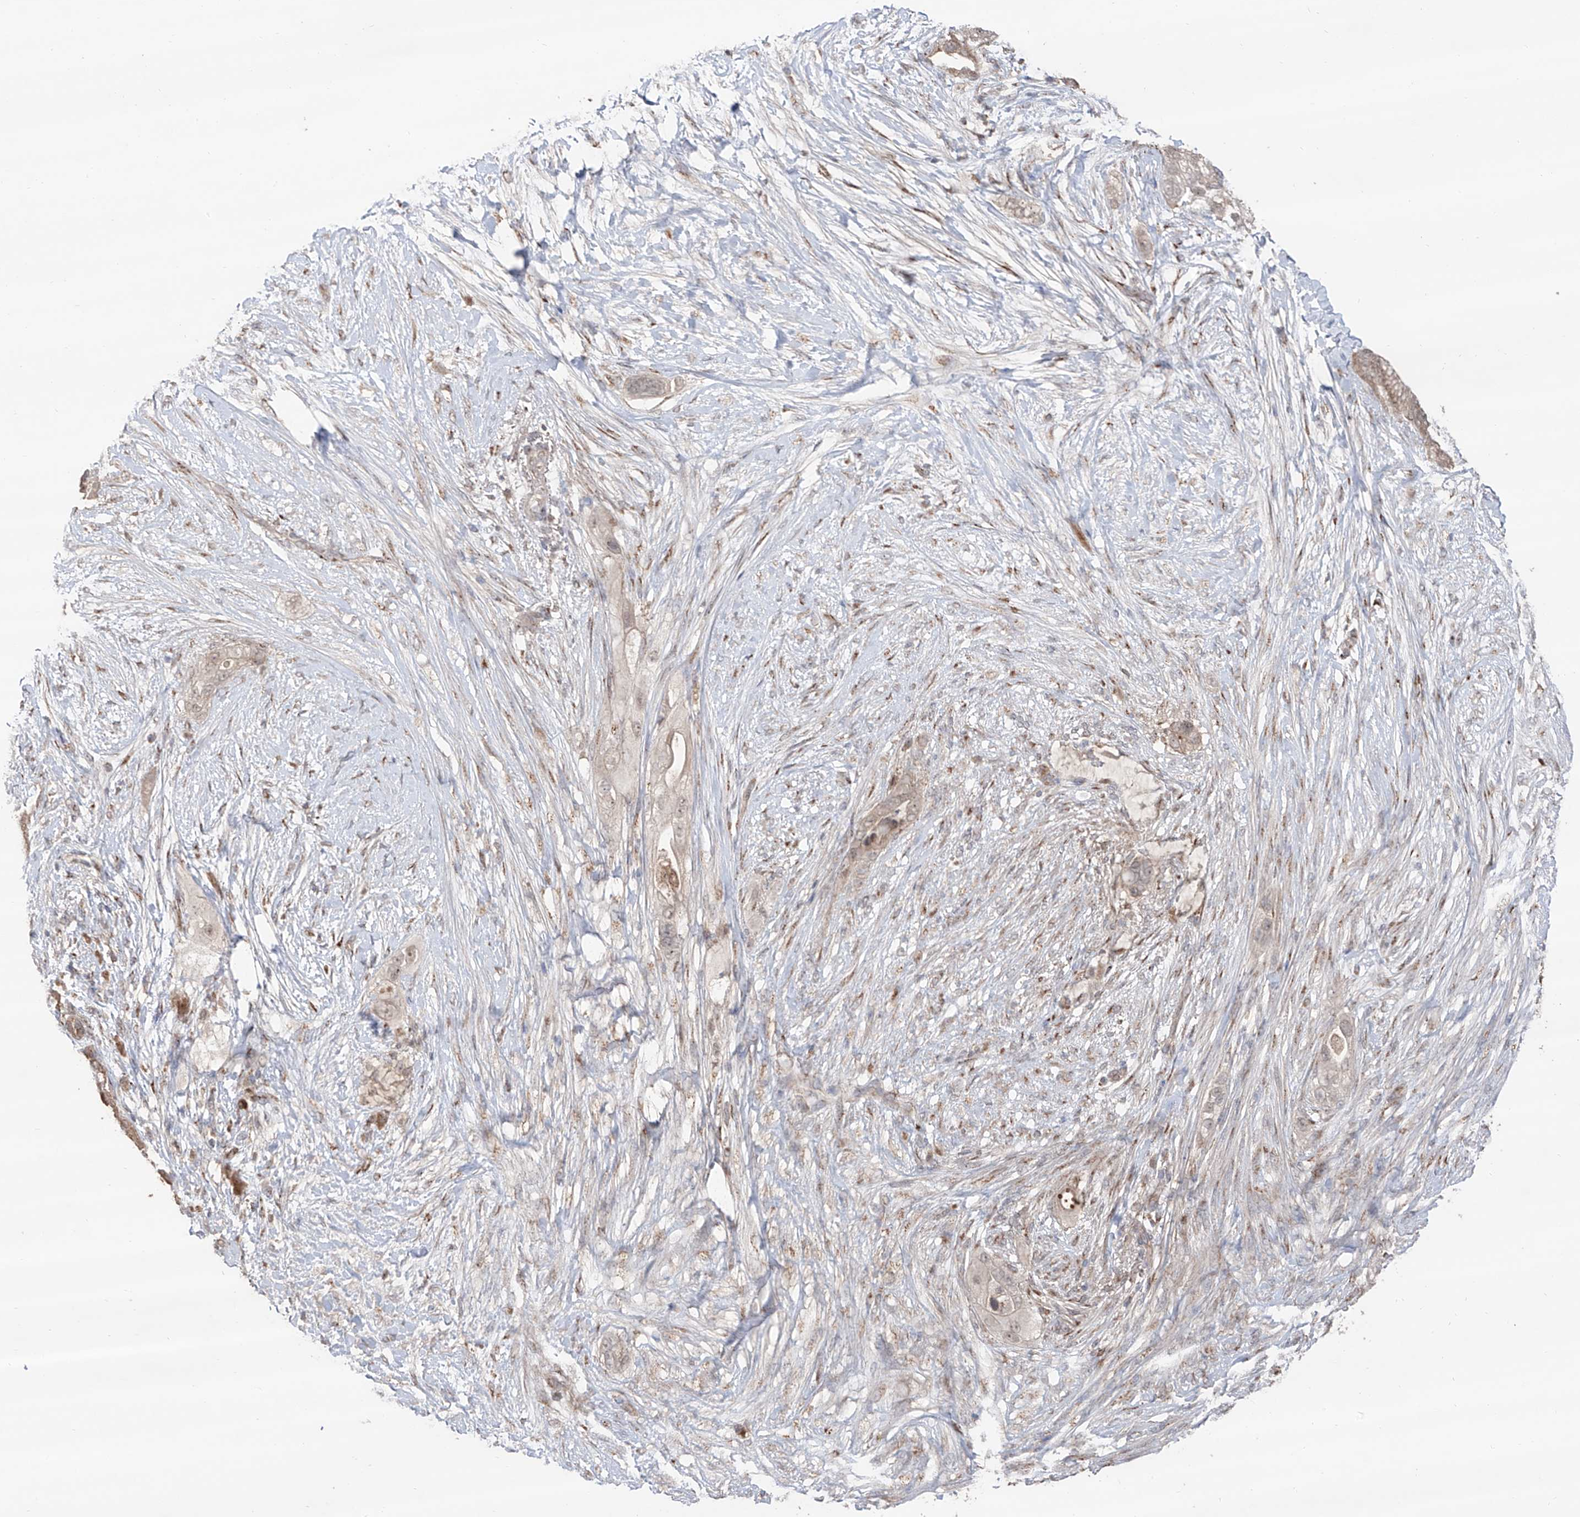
{"staining": {"intensity": "weak", "quantity": "25%-75%", "location": "cytoplasmic/membranous"}, "tissue": "pancreatic cancer", "cell_type": "Tumor cells", "image_type": "cancer", "snomed": [{"axis": "morphology", "description": "Adenocarcinoma, NOS"}, {"axis": "topography", "description": "Pancreas"}], "caption": "An IHC micrograph of neoplastic tissue is shown. Protein staining in brown labels weak cytoplasmic/membranous positivity in pancreatic adenocarcinoma within tumor cells.", "gene": "EDN1", "patient": {"sex": "male", "age": 53}}